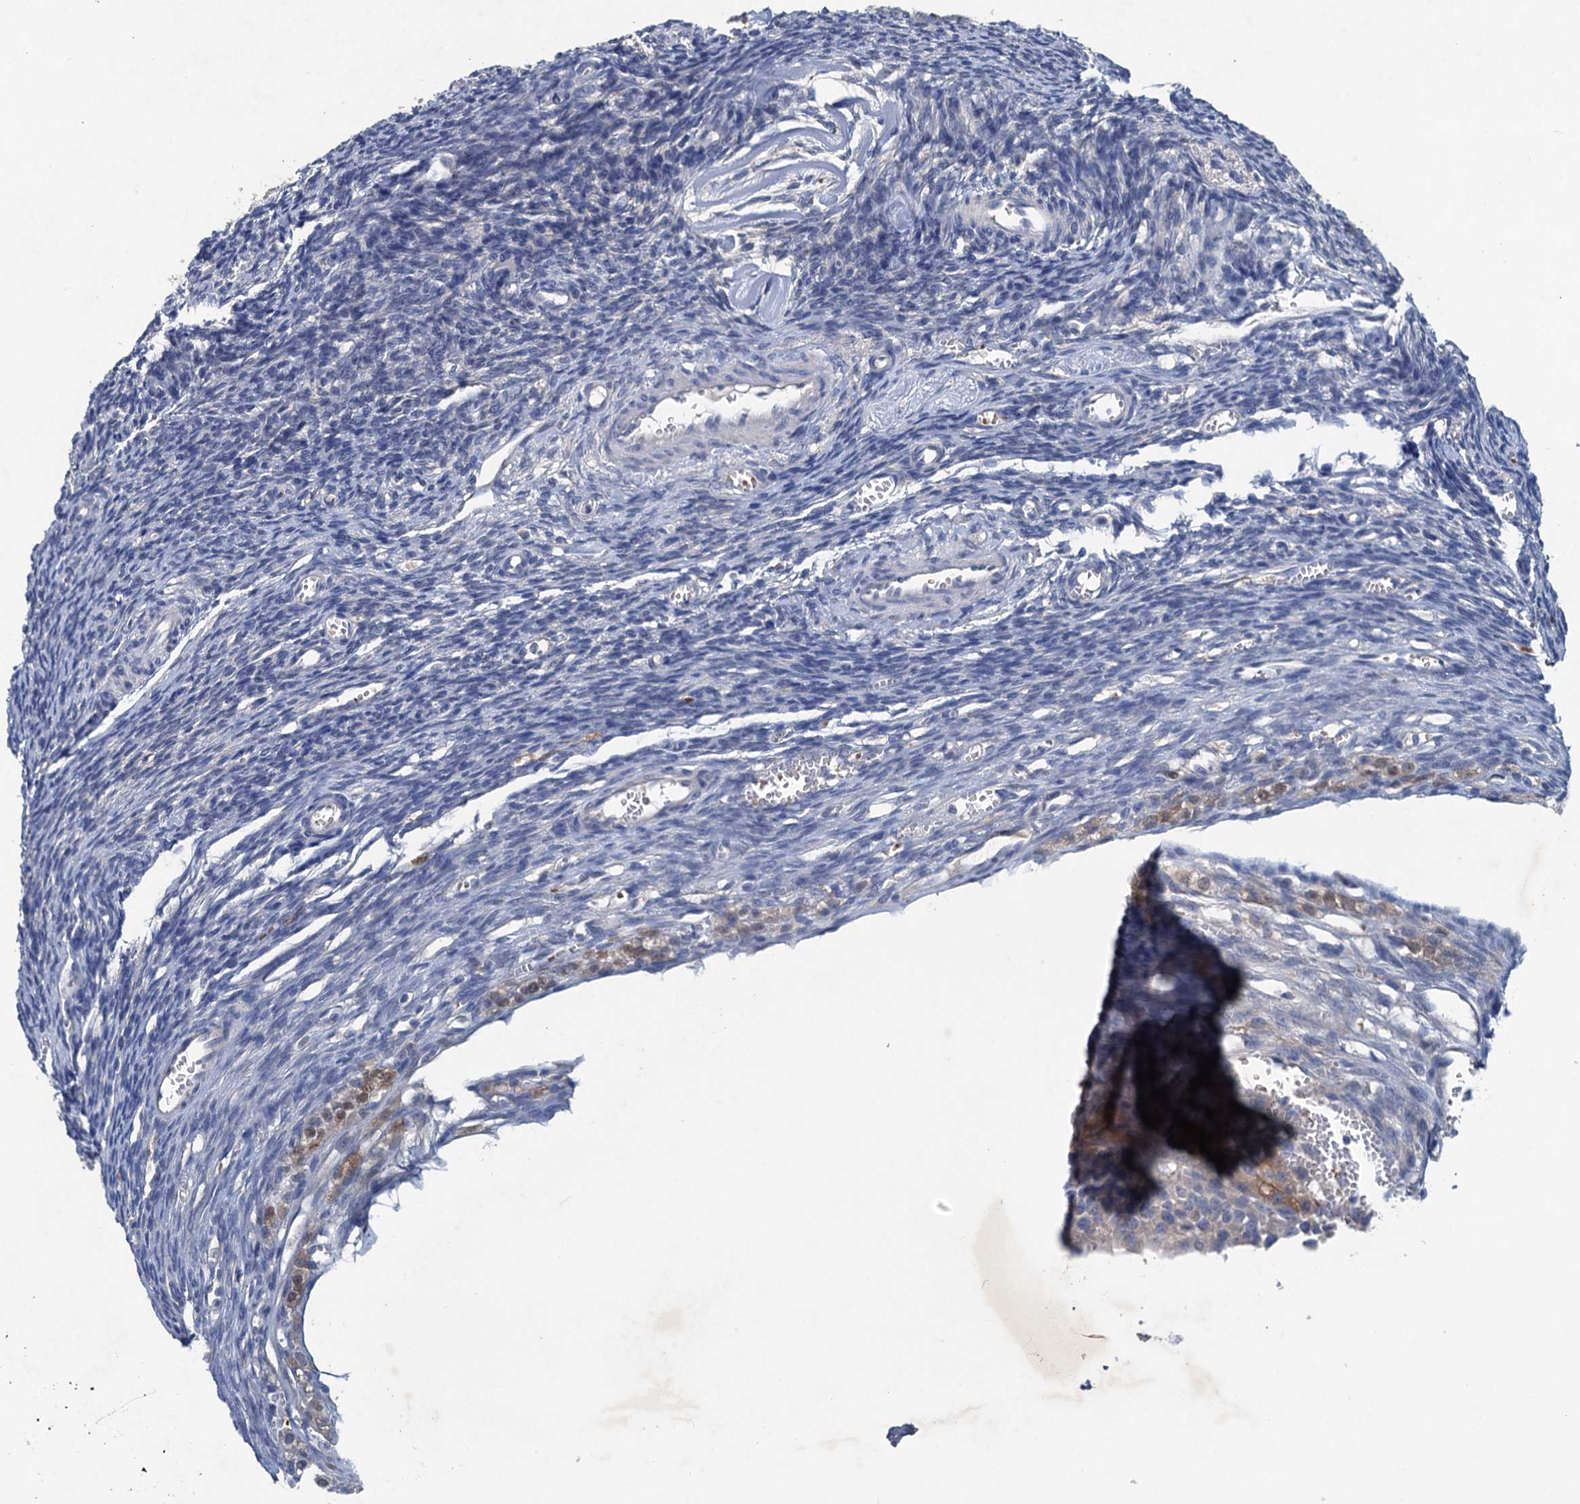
{"staining": {"intensity": "negative", "quantity": "none", "location": "none"}, "tissue": "ovary", "cell_type": "Follicle cells", "image_type": "normal", "snomed": [{"axis": "morphology", "description": "Normal tissue, NOS"}, {"axis": "topography", "description": "Ovary"}], "caption": "Immunohistochemistry (IHC) photomicrograph of unremarkable human ovary stained for a protein (brown), which reveals no staining in follicle cells. Nuclei are stained in blue.", "gene": "RTKN2", "patient": {"sex": "female", "age": 39}}